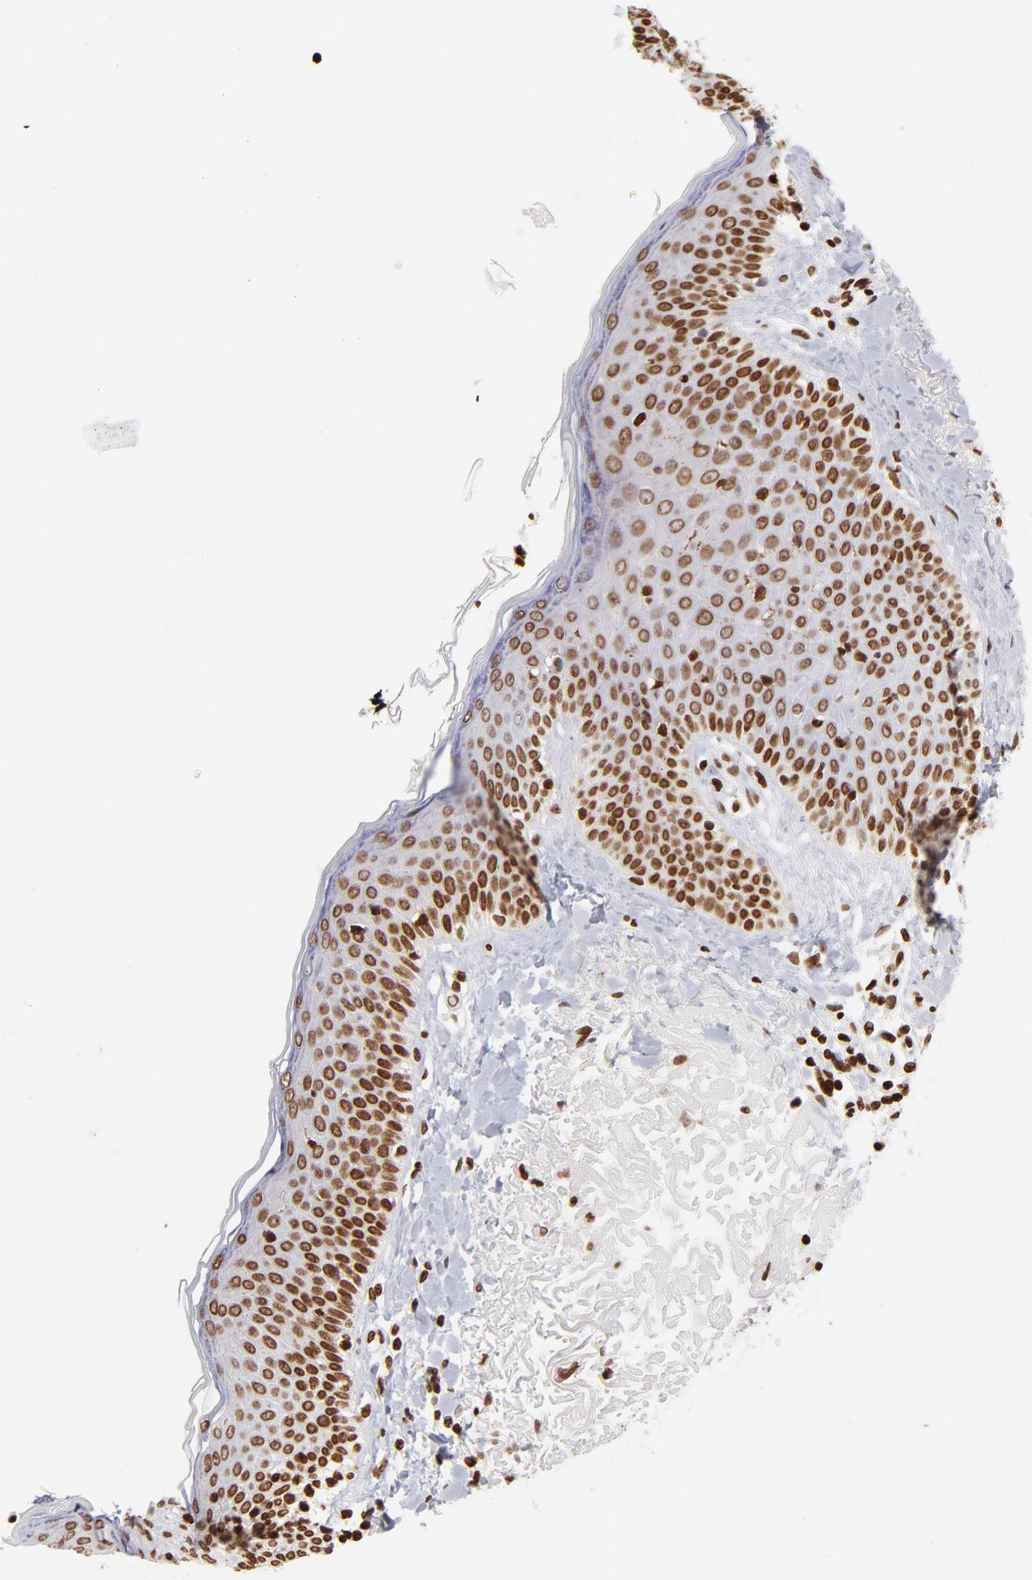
{"staining": {"intensity": "strong", "quantity": ">75%", "location": "nuclear"}, "tissue": "skin cancer", "cell_type": "Tumor cells", "image_type": "cancer", "snomed": [{"axis": "morphology", "description": "Basal cell carcinoma"}, {"axis": "topography", "description": "Skin"}], "caption": "Immunohistochemistry histopathology image of human skin cancer stained for a protein (brown), which displays high levels of strong nuclear expression in approximately >75% of tumor cells.", "gene": "RTL4", "patient": {"sex": "male", "age": 74}}